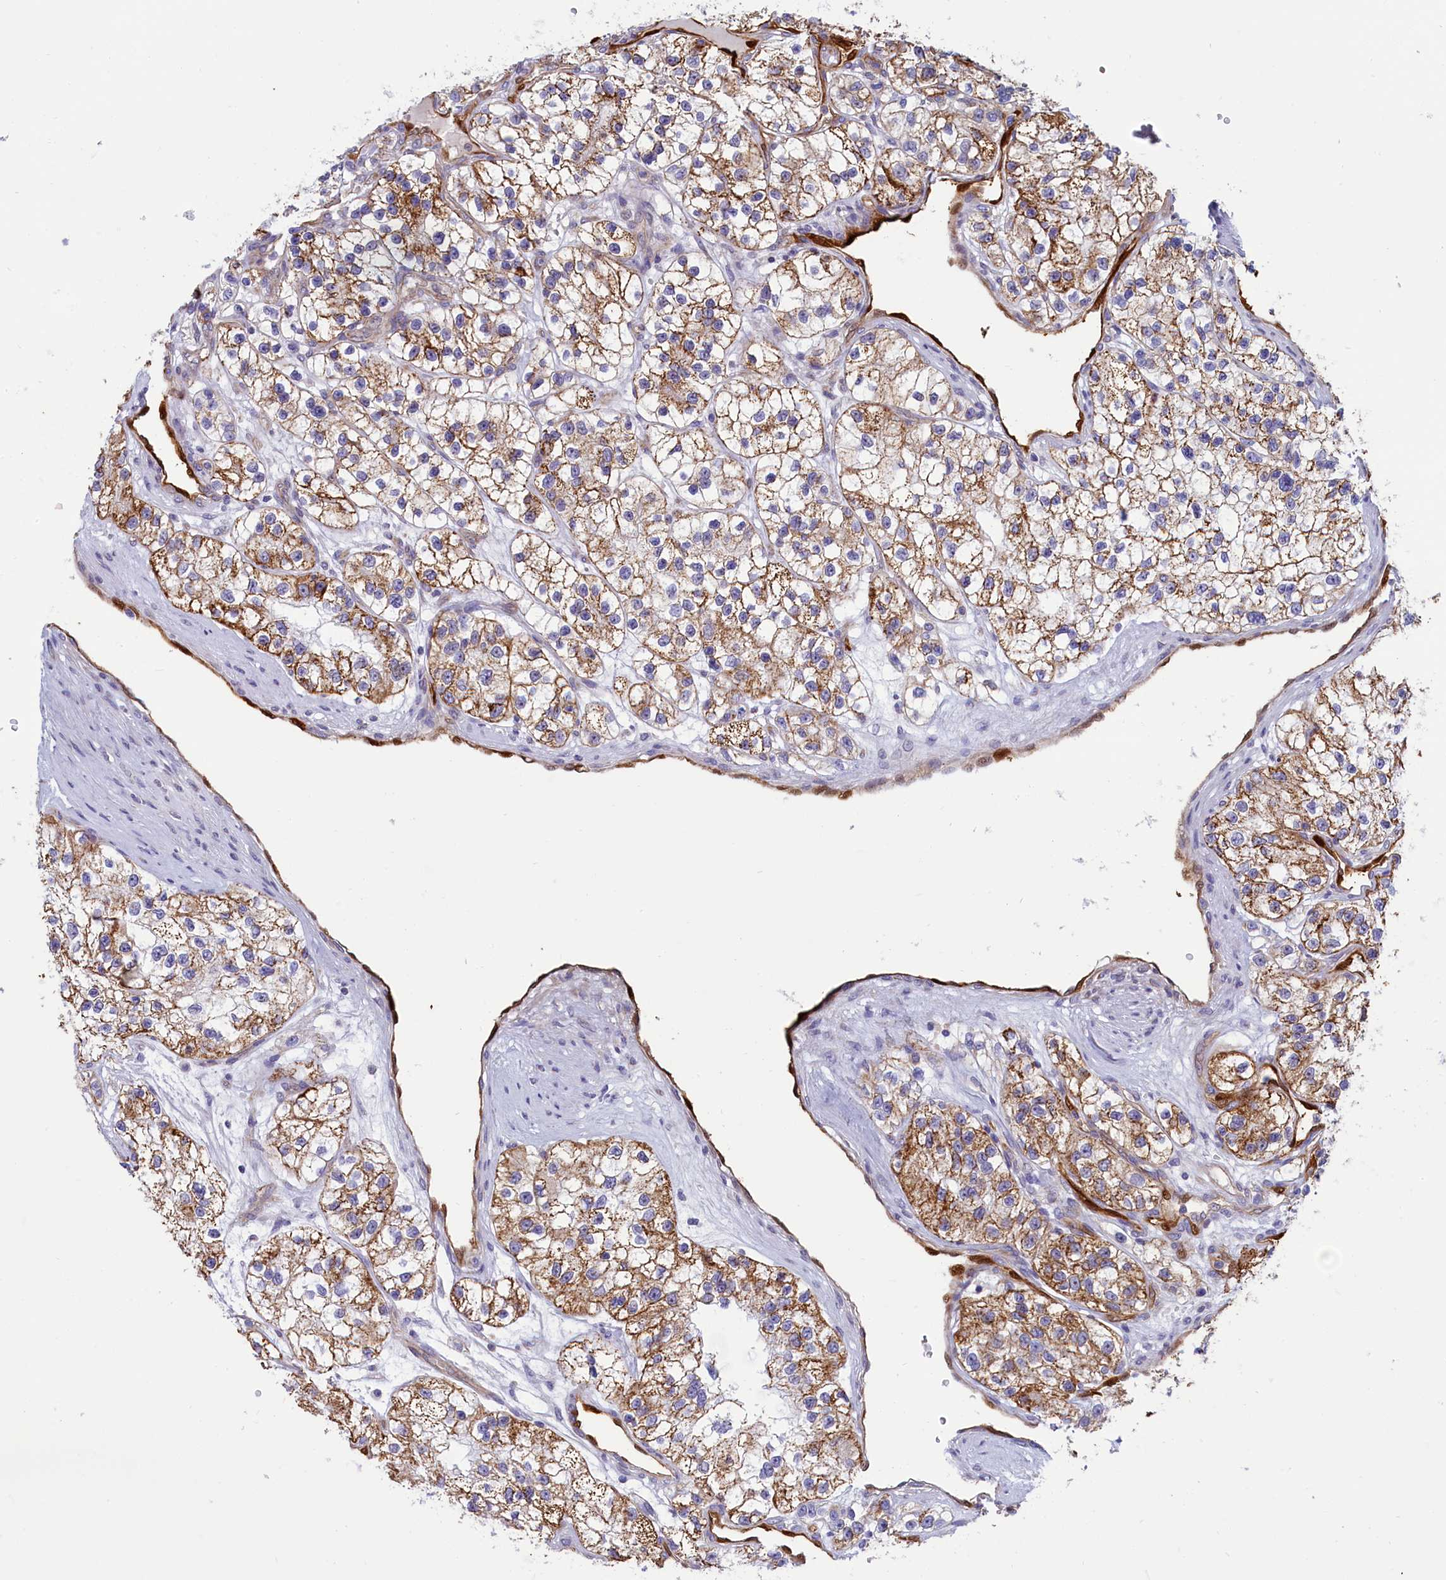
{"staining": {"intensity": "moderate", "quantity": ">75%", "location": "cytoplasmic/membranous"}, "tissue": "renal cancer", "cell_type": "Tumor cells", "image_type": "cancer", "snomed": [{"axis": "morphology", "description": "Adenocarcinoma, NOS"}, {"axis": "topography", "description": "Kidney"}], "caption": "A medium amount of moderate cytoplasmic/membranous expression is seen in approximately >75% of tumor cells in renal cancer tissue. (IHC, brightfield microscopy, high magnification).", "gene": "ABCC12", "patient": {"sex": "female", "age": 57}}